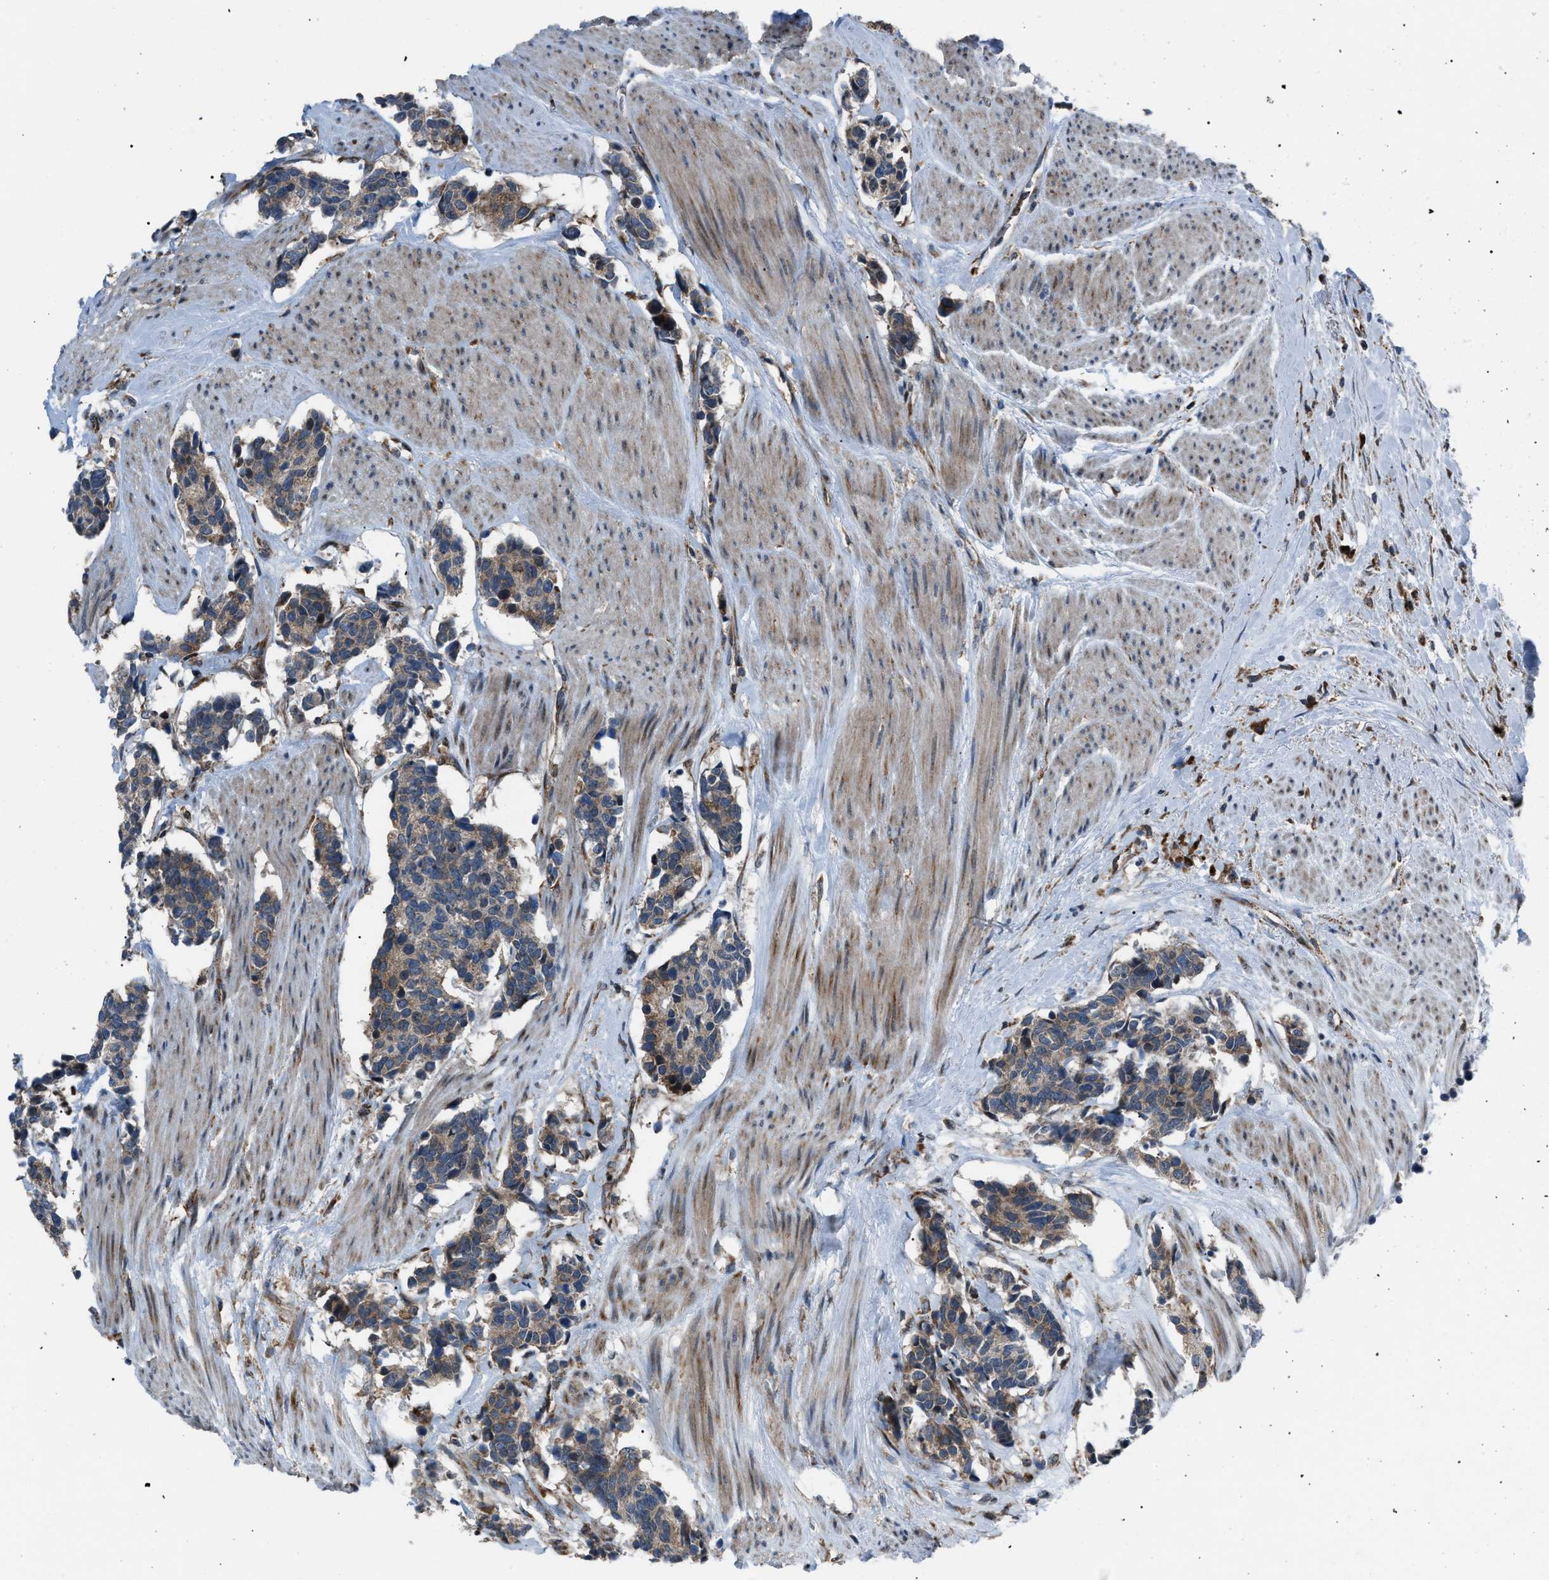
{"staining": {"intensity": "moderate", "quantity": ">75%", "location": "cytoplasmic/membranous"}, "tissue": "carcinoid", "cell_type": "Tumor cells", "image_type": "cancer", "snomed": [{"axis": "morphology", "description": "Carcinoma, NOS"}, {"axis": "morphology", "description": "Carcinoid, malignant, NOS"}, {"axis": "topography", "description": "Urinary bladder"}], "caption": "The histopathology image exhibits immunohistochemical staining of carcinoma. There is moderate cytoplasmic/membranous staining is present in approximately >75% of tumor cells. Nuclei are stained in blue.", "gene": "AGO2", "patient": {"sex": "male", "age": 57}}